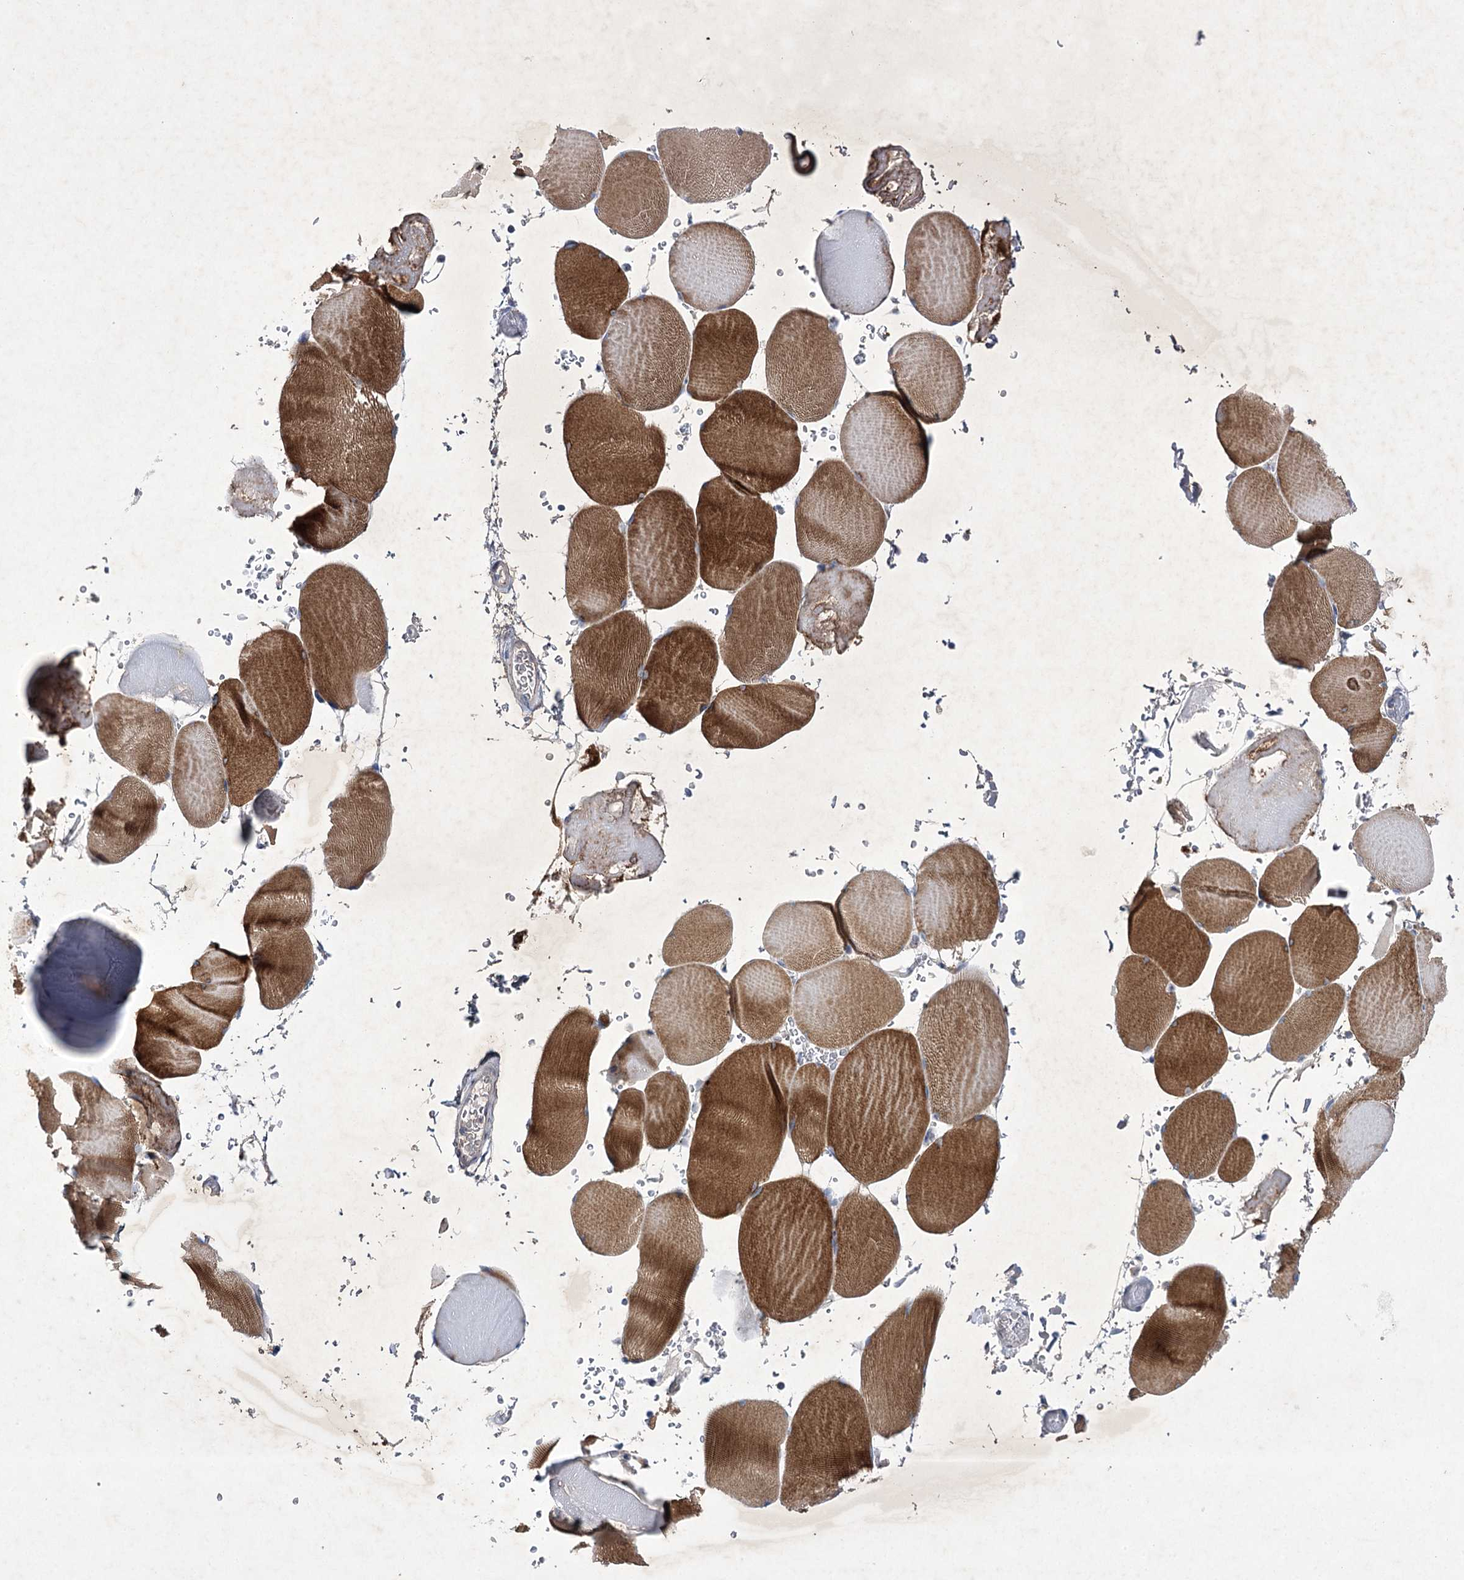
{"staining": {"intensity": "strong", "quantity": ">75%", "location": "cytoplasmic/membranous"}, "tissue": "skeletal muscle", "cell_type": "Myocytes", "image_type": "normal", "snomed": [{"axis": "morphology", "description": "Normal tissue, NOS"}, {"axis": "topography", "description": "Skeletal muscle"}, {"axis": "topography", "description": "Head-Neck"}], "caption": "Strong cytoplasmic/membranous staining for a protein is present in about >75% of myocytes of benign skeletal muscle using immunohistochemistry (IHC).", "gene": "COX15", "patient": {"sex": "male", "age": 66}}